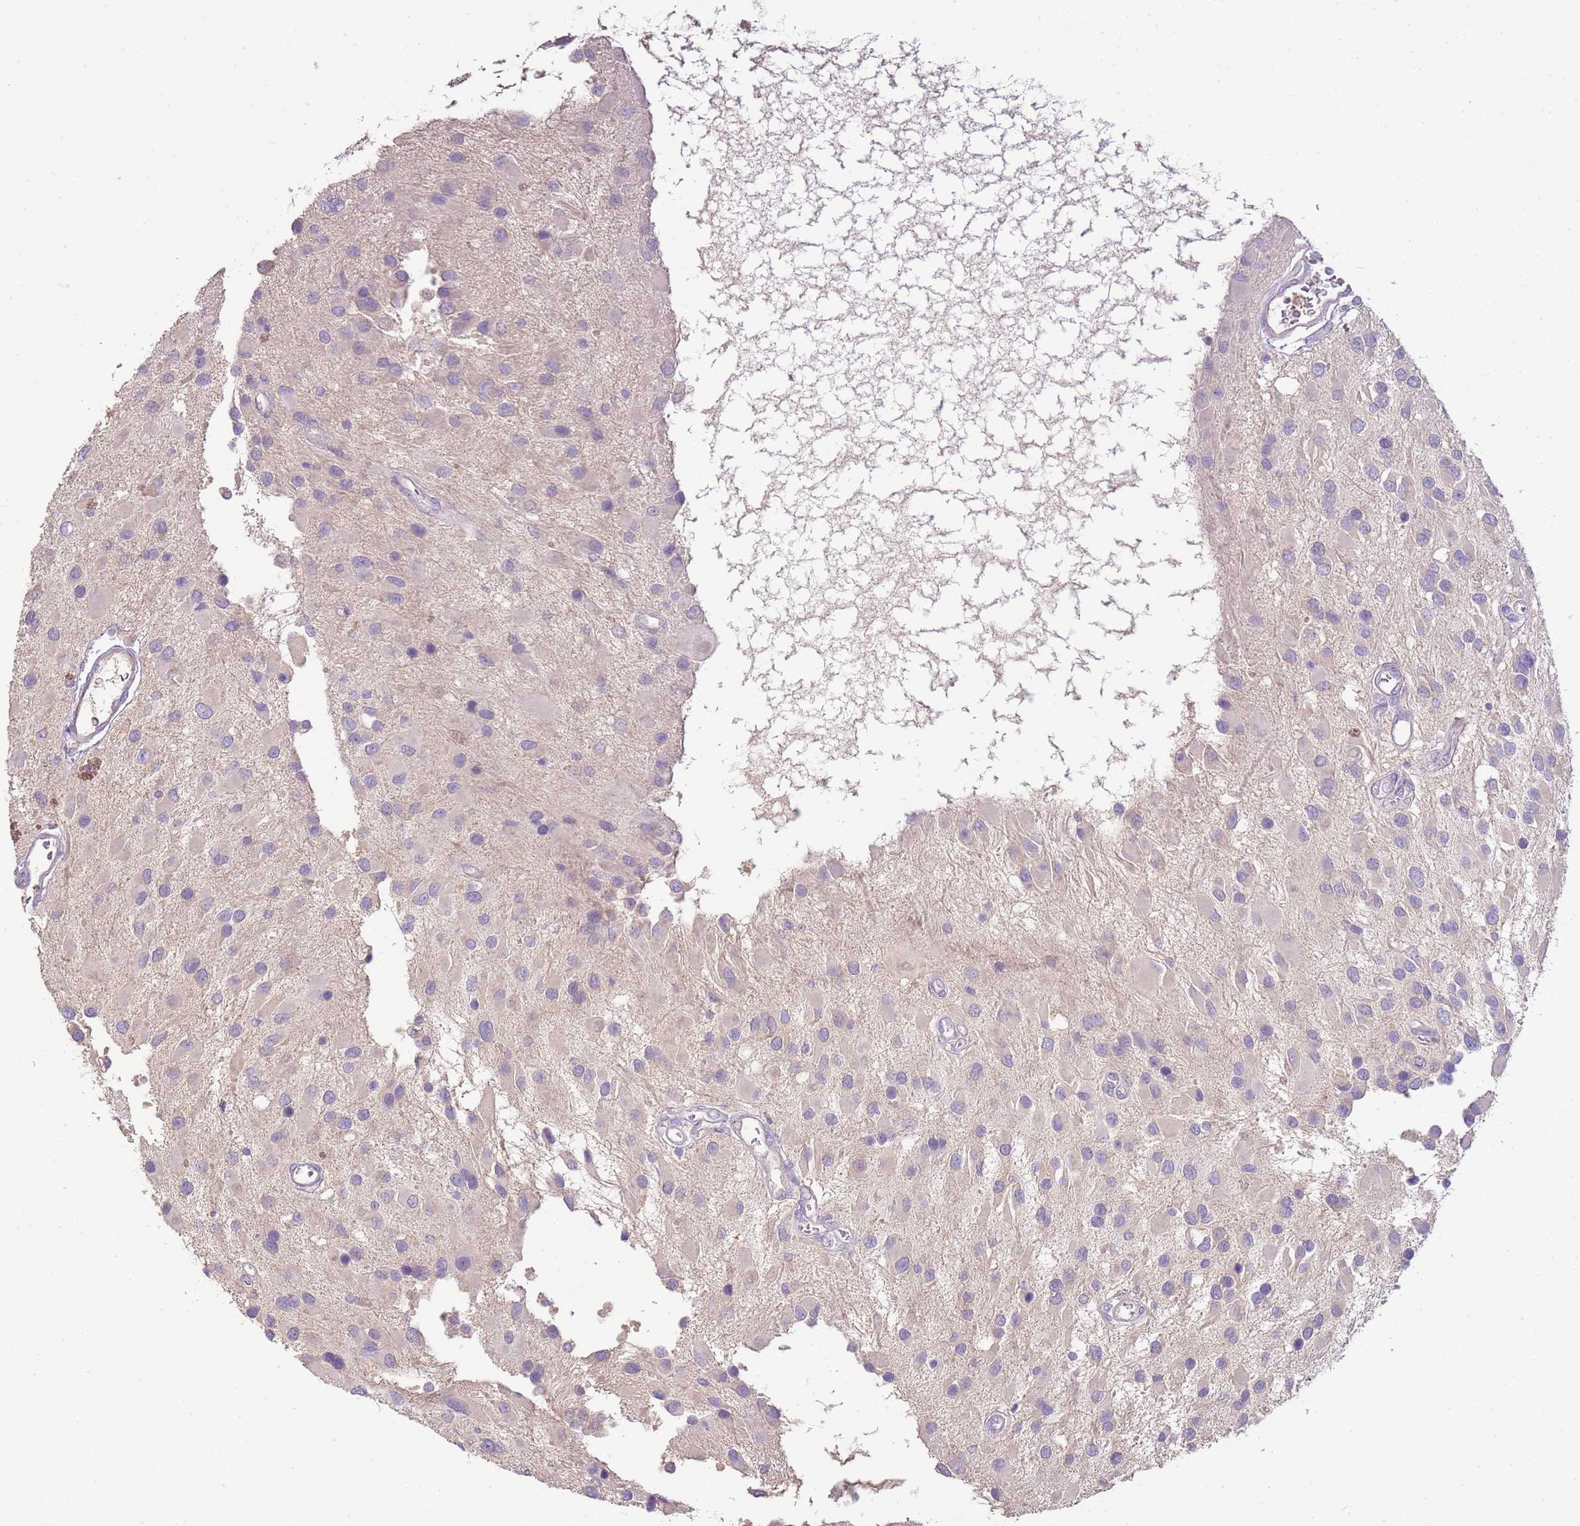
{"staining": {"intensity": "negative", "quantity": "none", "location": "none"}, "tissue": "glioma", "cell_type": "Tumor cells", "image_type": "cancer", "snomed": [{"axis": "morphology", "description": "Glioma, malignant, High grade"}, {"axis": "topography", "description": "Brain"}], "caption": "DAB (3,3'-diaminobenzidine) immunohistochemical staining of glioma displays no significant expression in tumor cells. (DAB IHC visualized using brightfield microscopy, high magnification).", "gene": "IL2RG", "patient": {"sex": "male", "age": 53}}